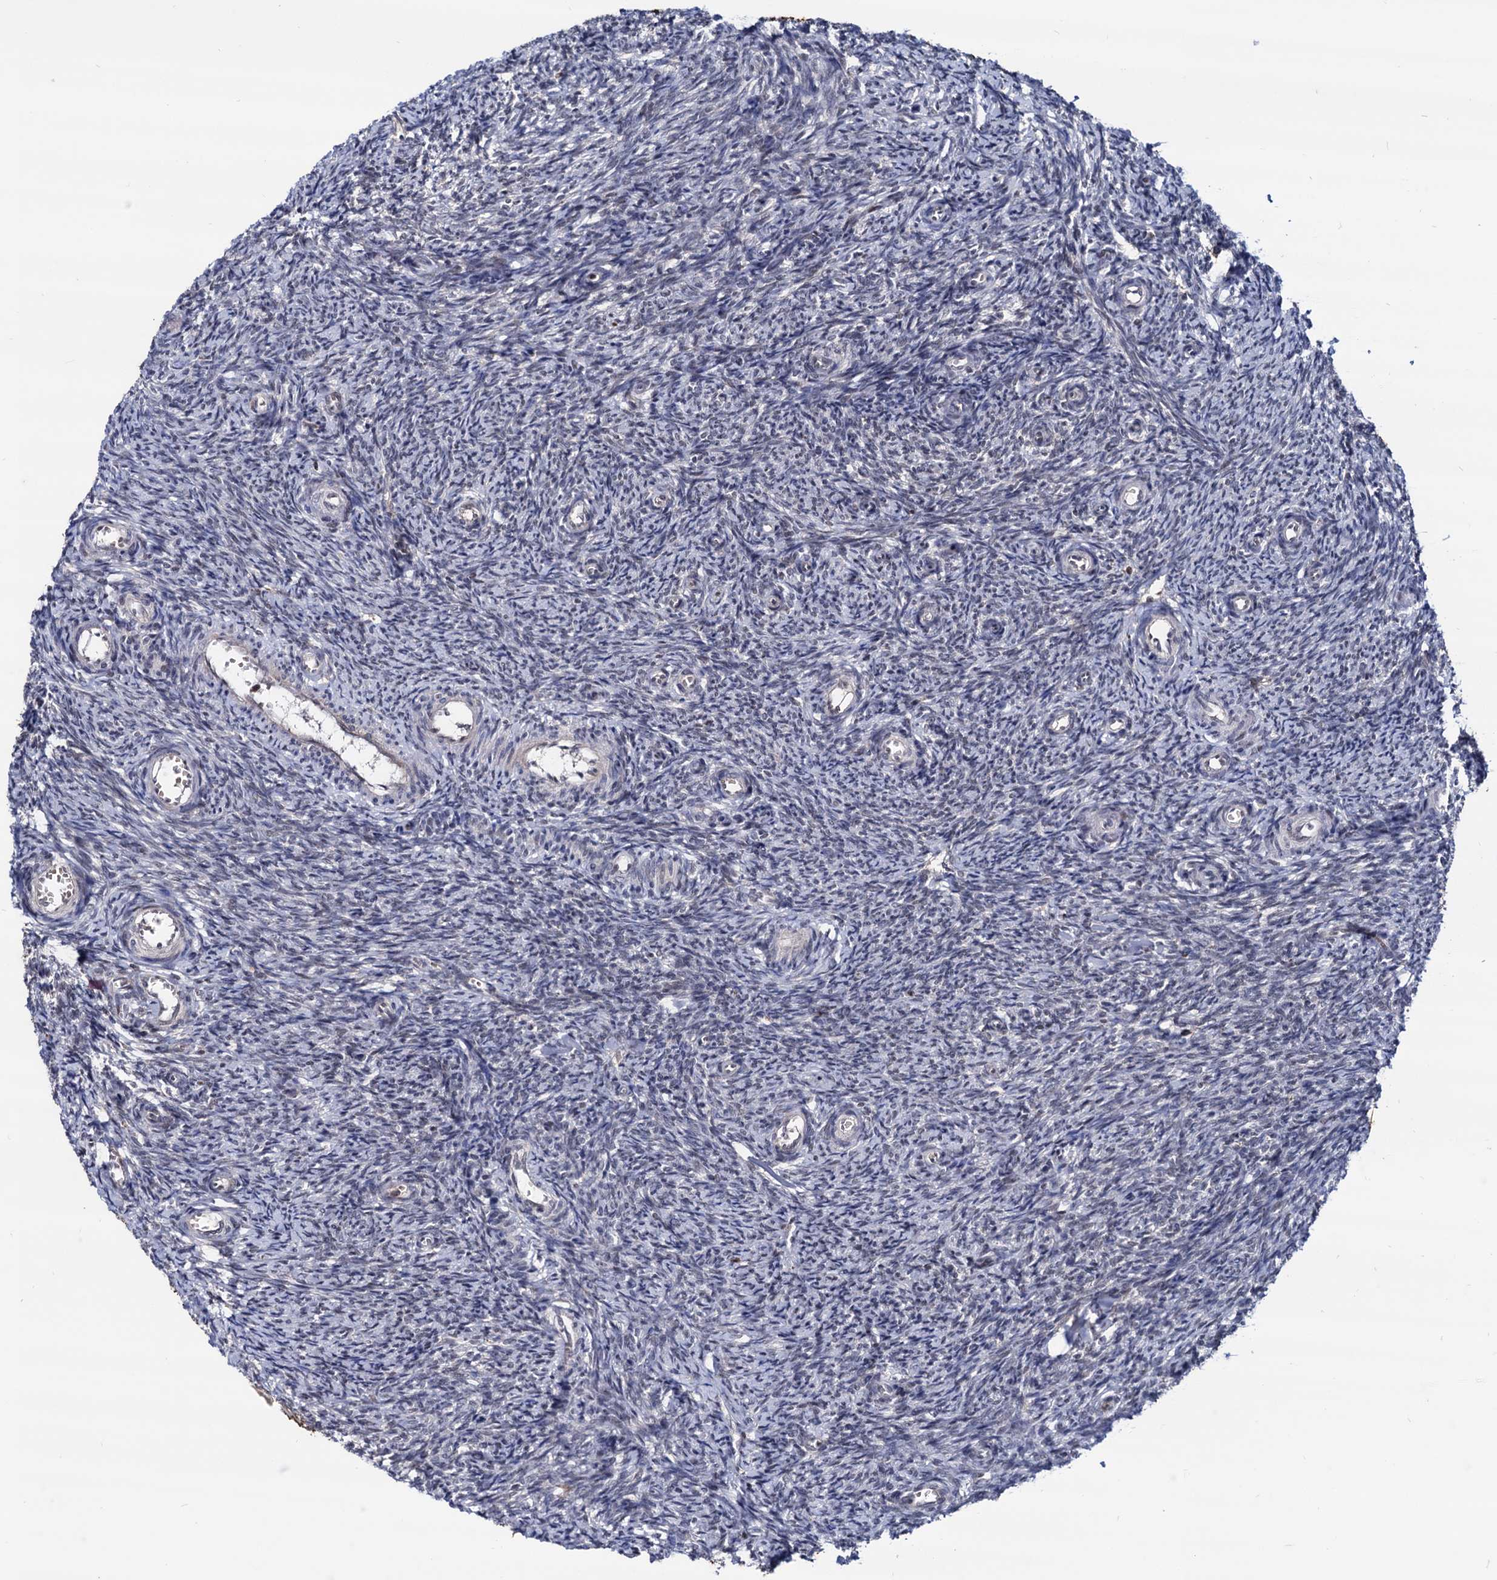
{"staining": {"intensity": "negative", "quantity": "none", "location": "none"}, "tissue": "ovary", "cell_type": "Ovarian stroma cells", "image_type": "normal", "snomed": [{"axis": "morphology", "description": "Normal tissue, NOS"}, {"axis": "topography", "description": "Ovary"}], "caption": "Human ovary stained for a protein using IHC exhibits no staining in ovarian stroma cells.", "gene": "RNASEH2B", "patient": {"sex": "female", "age": 44}}